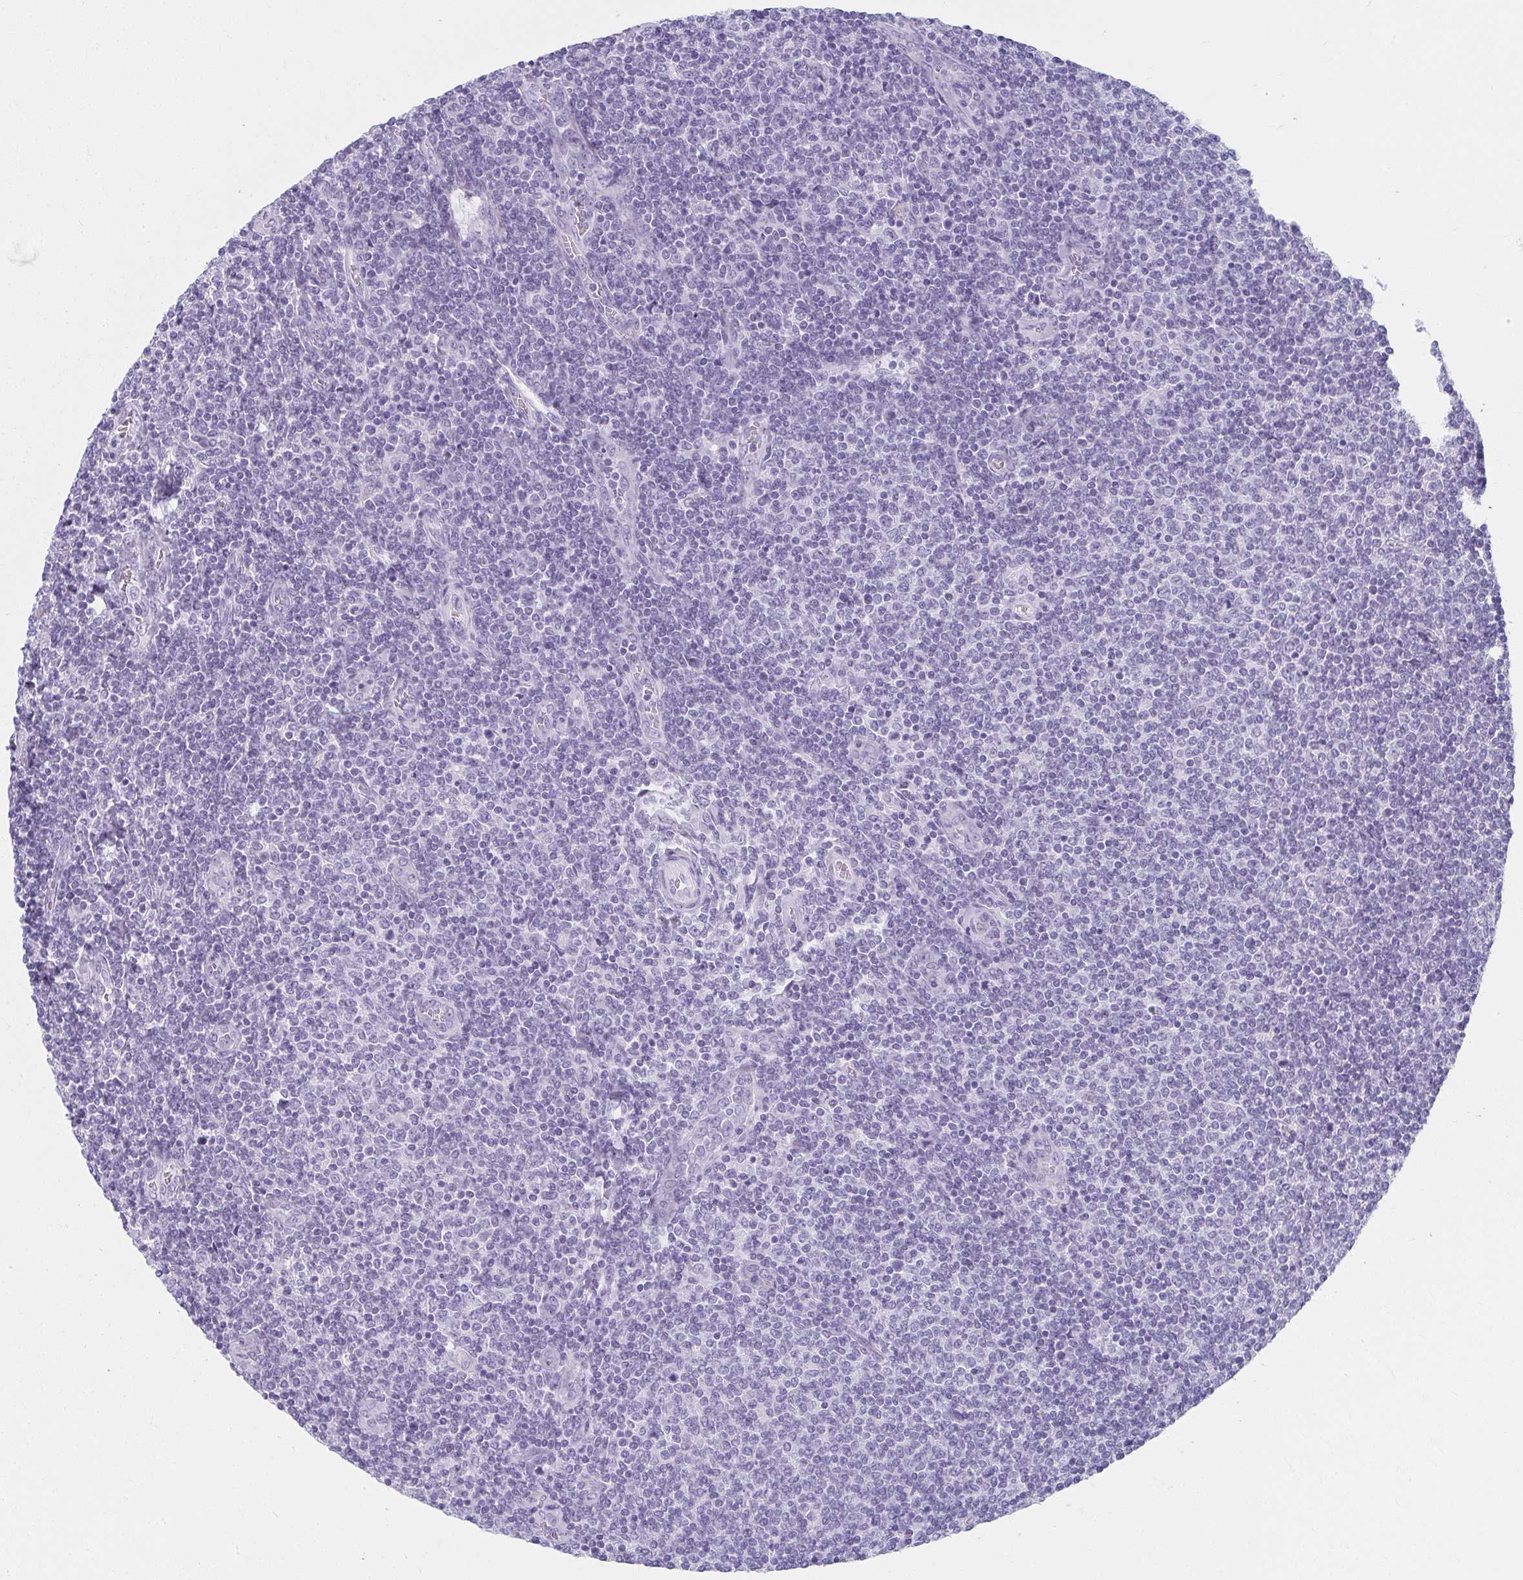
{"staining": {"intensity": "negative", "quantity": "none", "location": "none"}, "tissue": "lymphoma", "cell_type": "Tumor cells", "image_type": "cancer", "snomed": [{"axis": "morphology", "description": "Malignant lymphoma, non-Hodgkin's type, Low grade"}, {"axis": "topography", "description": "Lymph node"}], "caption": "Immunohistochemistry micrograph of neoplastic tissue: malignant lymphoma, non-Hodgkin's type (low-grade) stained with DAB displays no significant protein expression in tumor cells.", "gene": "MOBP", "patient": {"sex": "male", "age": 52}}